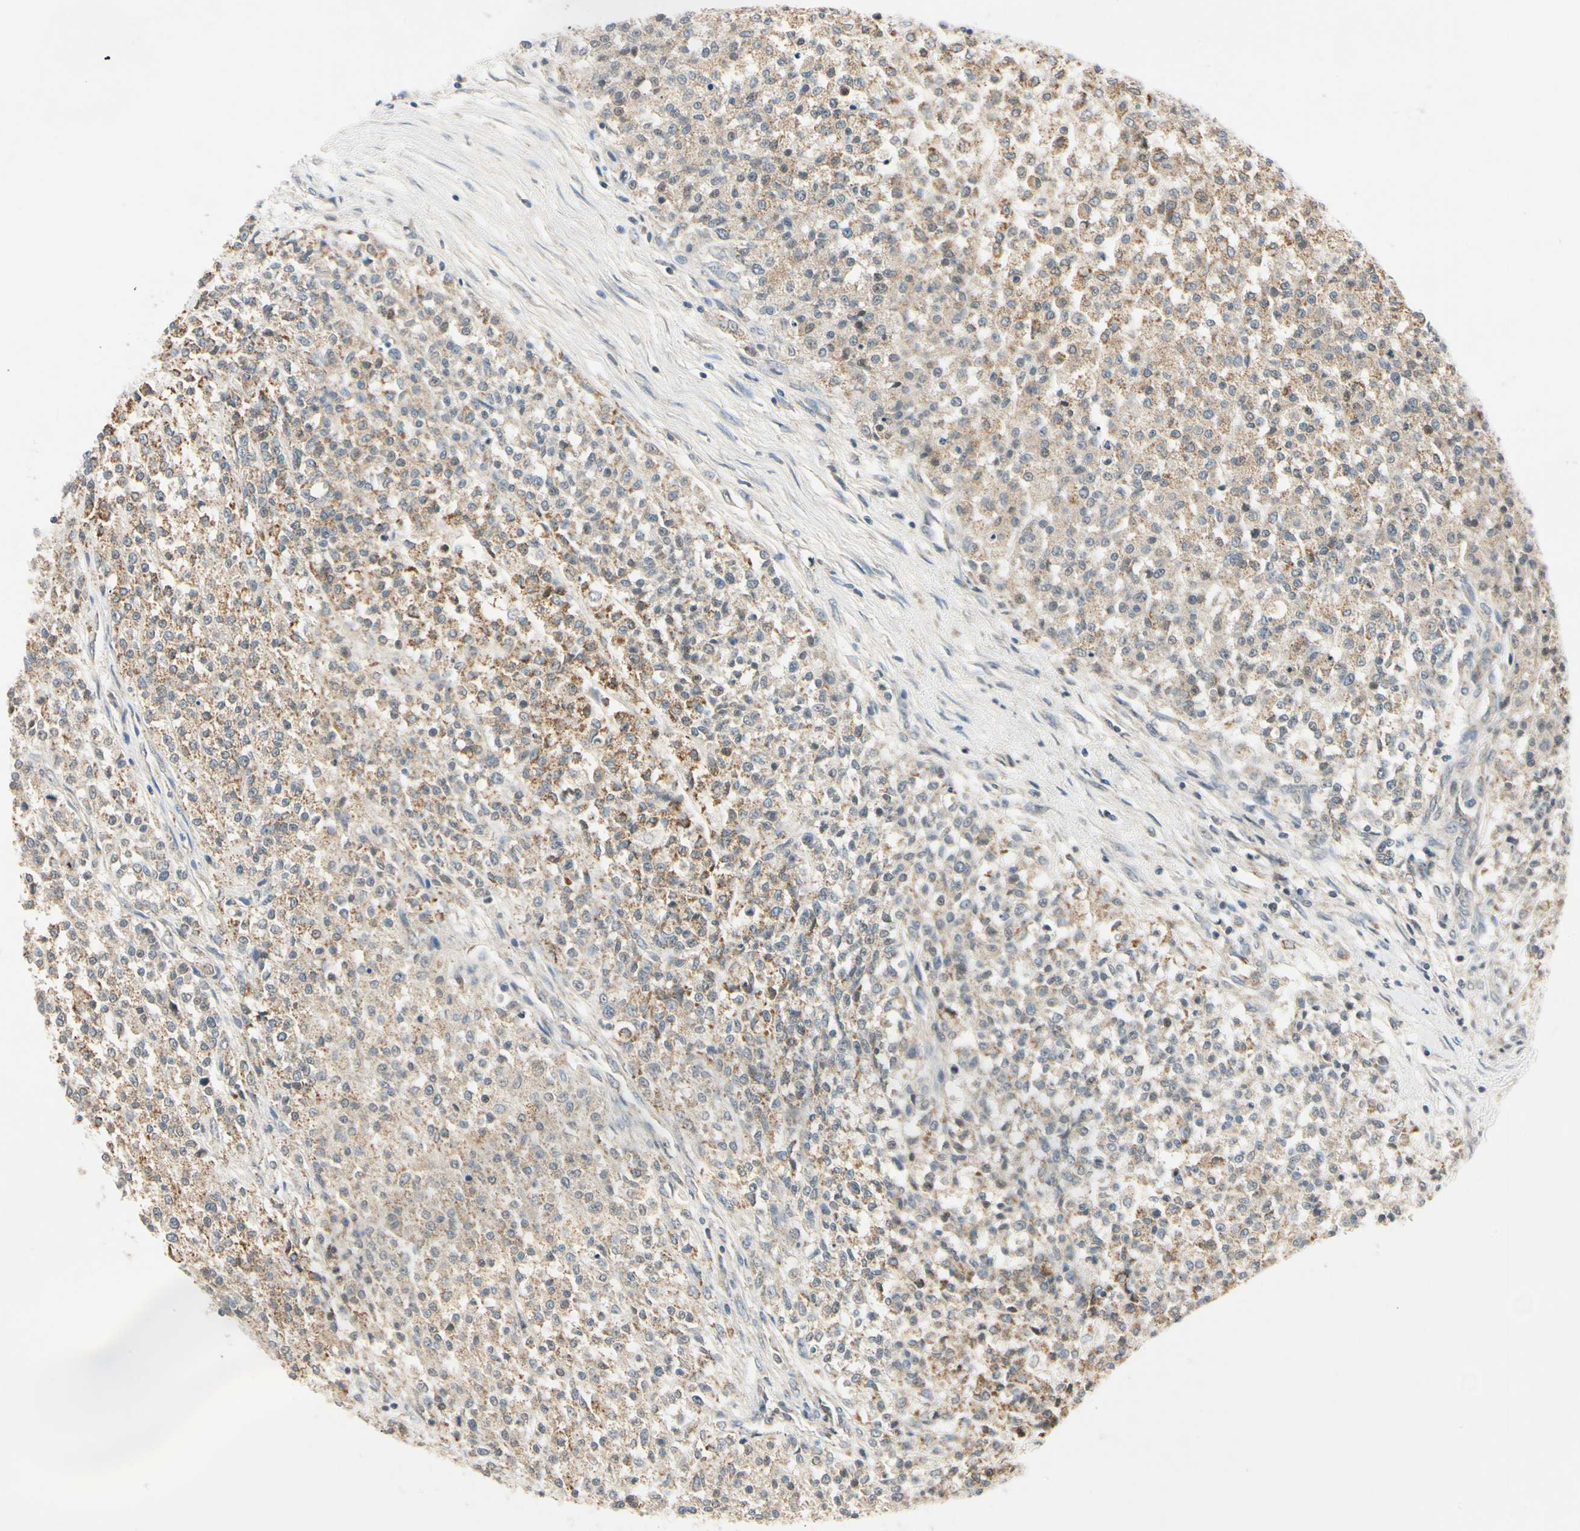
{"staining": {"intensity": "moderate", "quantity": ">75%", "location": "cytoplasmic/membranous"}, "tissue": "testis cancer", "cell_type": "Tumor cells", "image_type": "cancer", "snomed": [{"axis": "morphology", "description": "Seminoma, NOS"}, {"axis": "topography", "description": "Testis"}], "caption": "Protein expression analysis of seminoma (testis) displays moderate cytoplasmic/membranous staining in about >75% of tumor cells. The protein of interest is shown in brown color, while the nuclei are stained blue.", "gene": "RIOX2", "patient": {"sex": "male", "age": 59}}